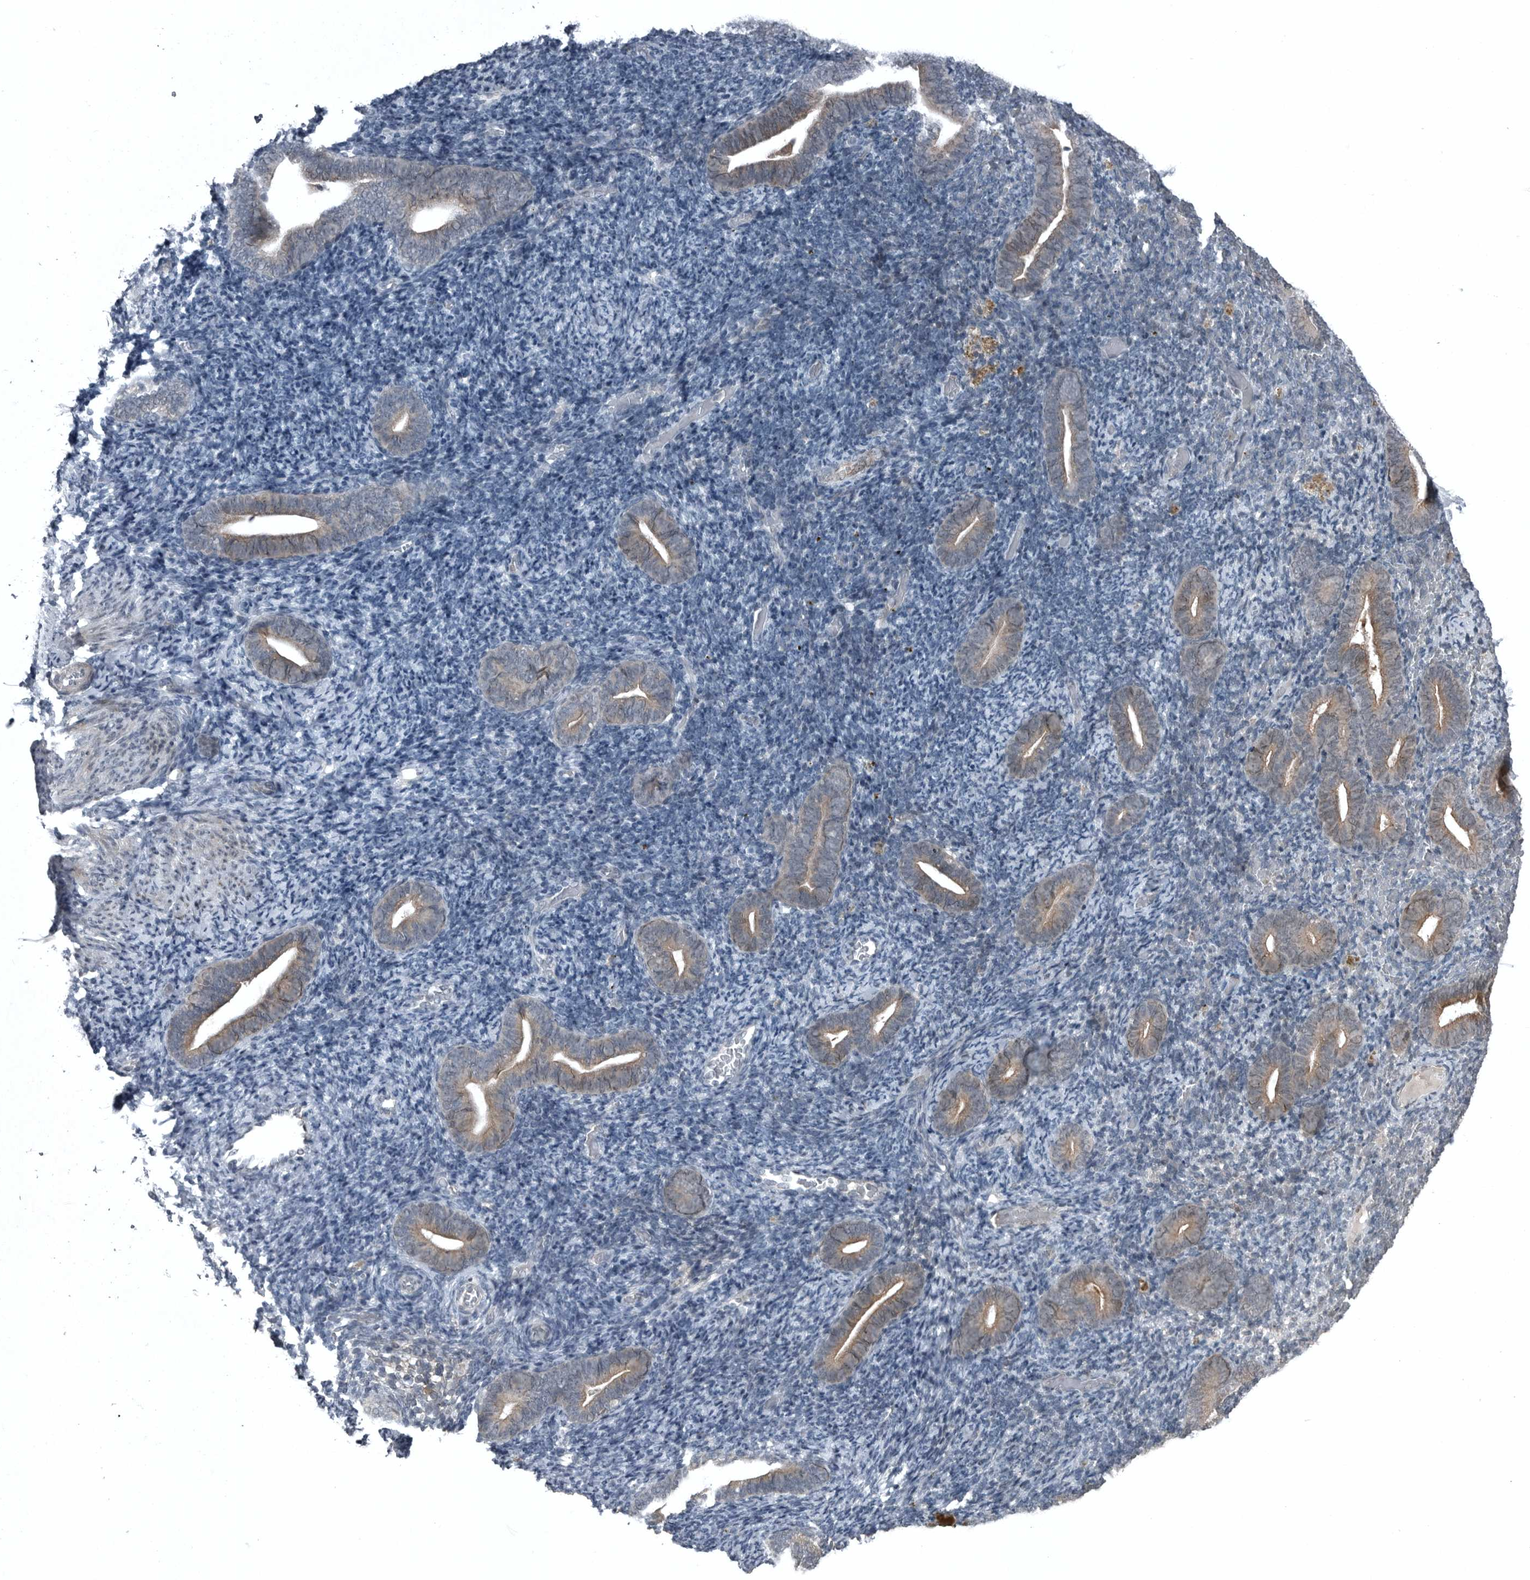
{"staining": {"intensity": "negative", "quantity": "none", "location": "none"}, "tissue": "endometrium", "cell_type": "Cells in endometrial stroma", "image_type": "normal", "snomed": [{"axis": "morphology", "description": "Normal tissue, NOS"}, {"axis": "topography", "description": "Endometrium"}], "caption": "DAB (3,3'-diaminobenzidine) immunohistochemical staining of unremarkable human endometrium demonstrates no significant staining in cells in endometrial stroma.", "gene": "GAK", "patient": {"sex": "female", "age": 51}}